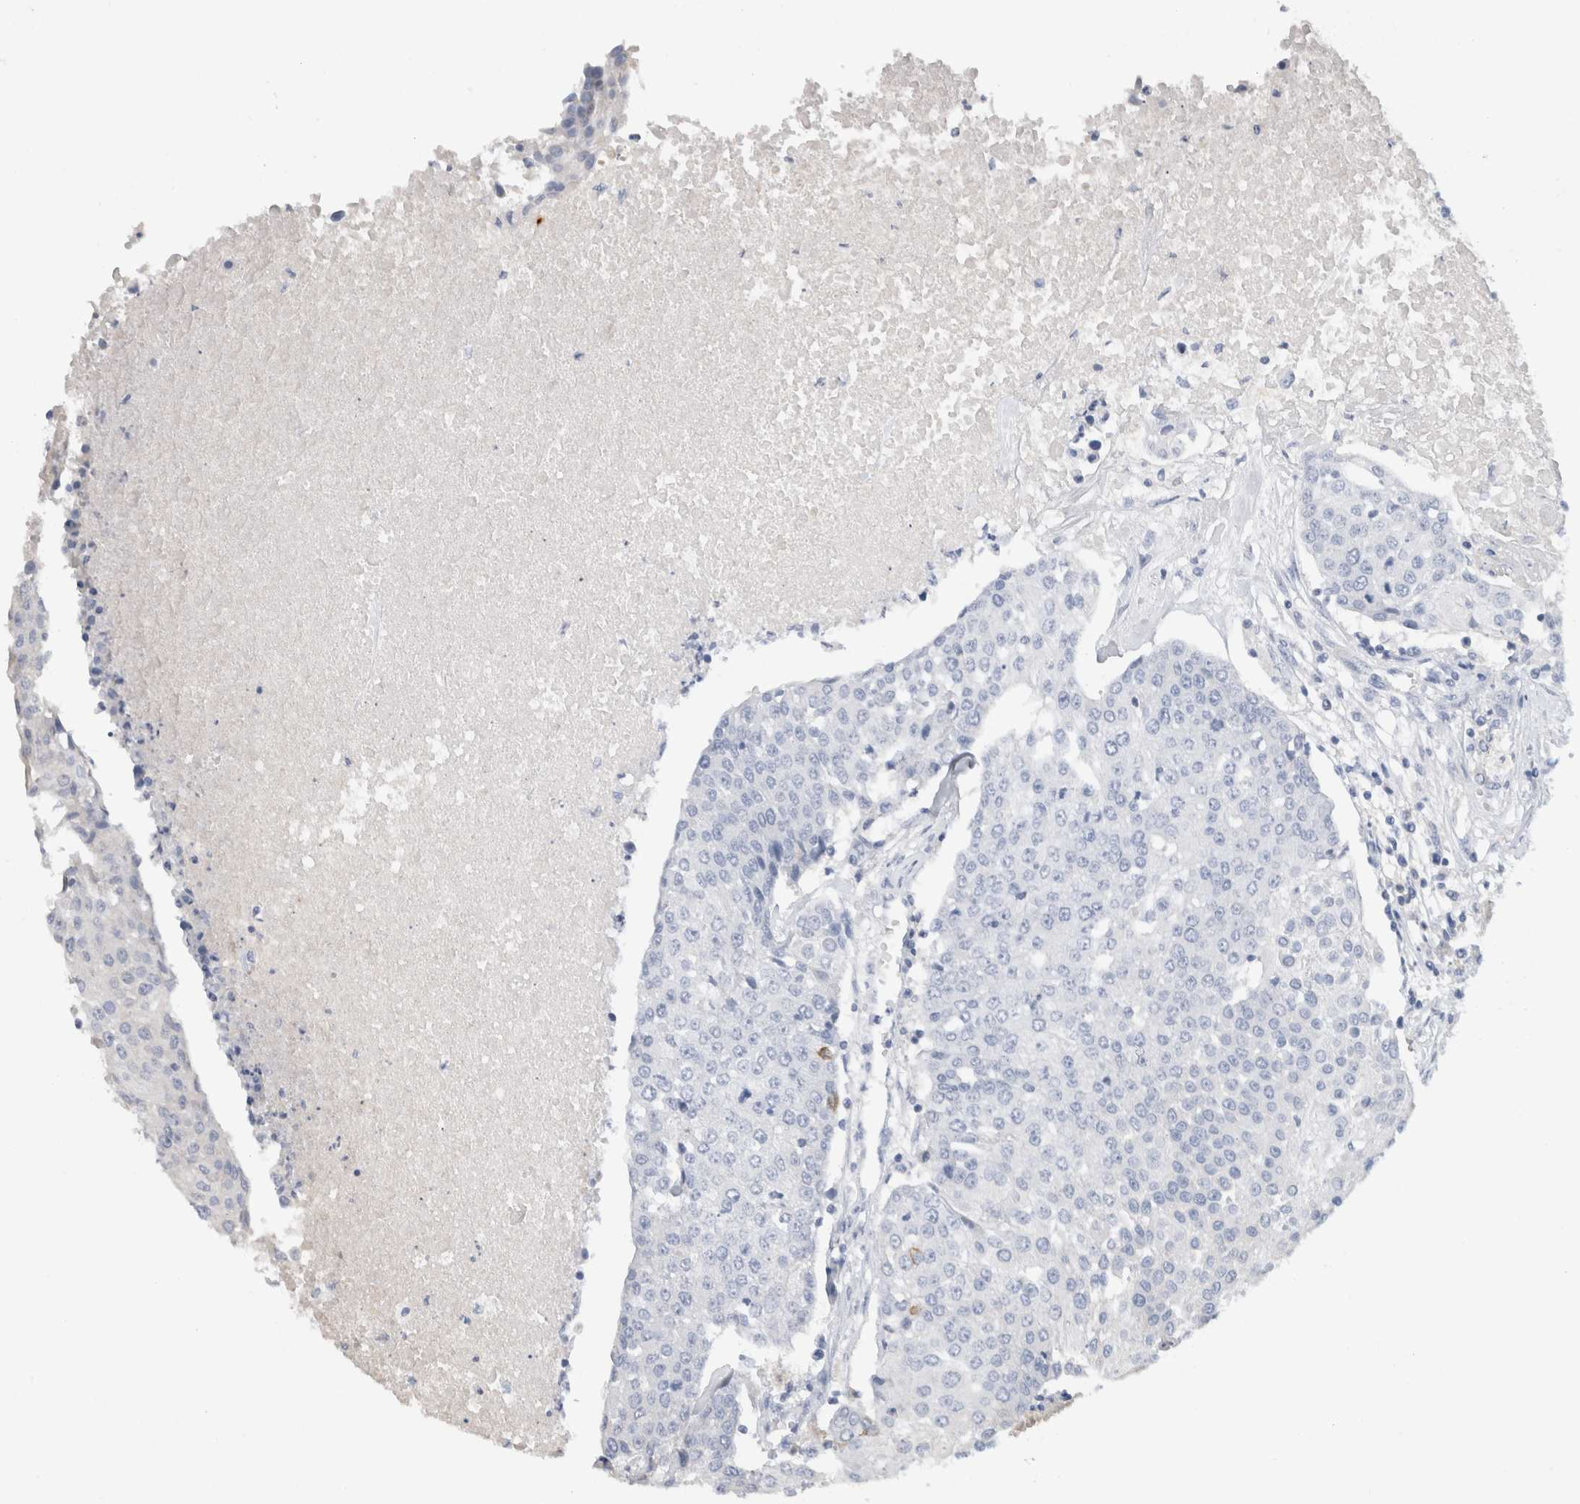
{"staining": {"intensity": "negative", "quantity": "none", "location": "none"}, "tissue": "urothelial cancer", "cell_type": "Tumor cells", "image_type": "cancer", "snomed": [{"axis": "morphology", "description": "Urothelial carcinoma, High grade"}, {"axis": "topography", "description": "Urinary bladder"}], "caption": "There is no significant staining in tumor cells of high-grade urothelial carcinoma.", "gene": "SCGB1A1", "patient": {"sex": "female", "age": 85}}